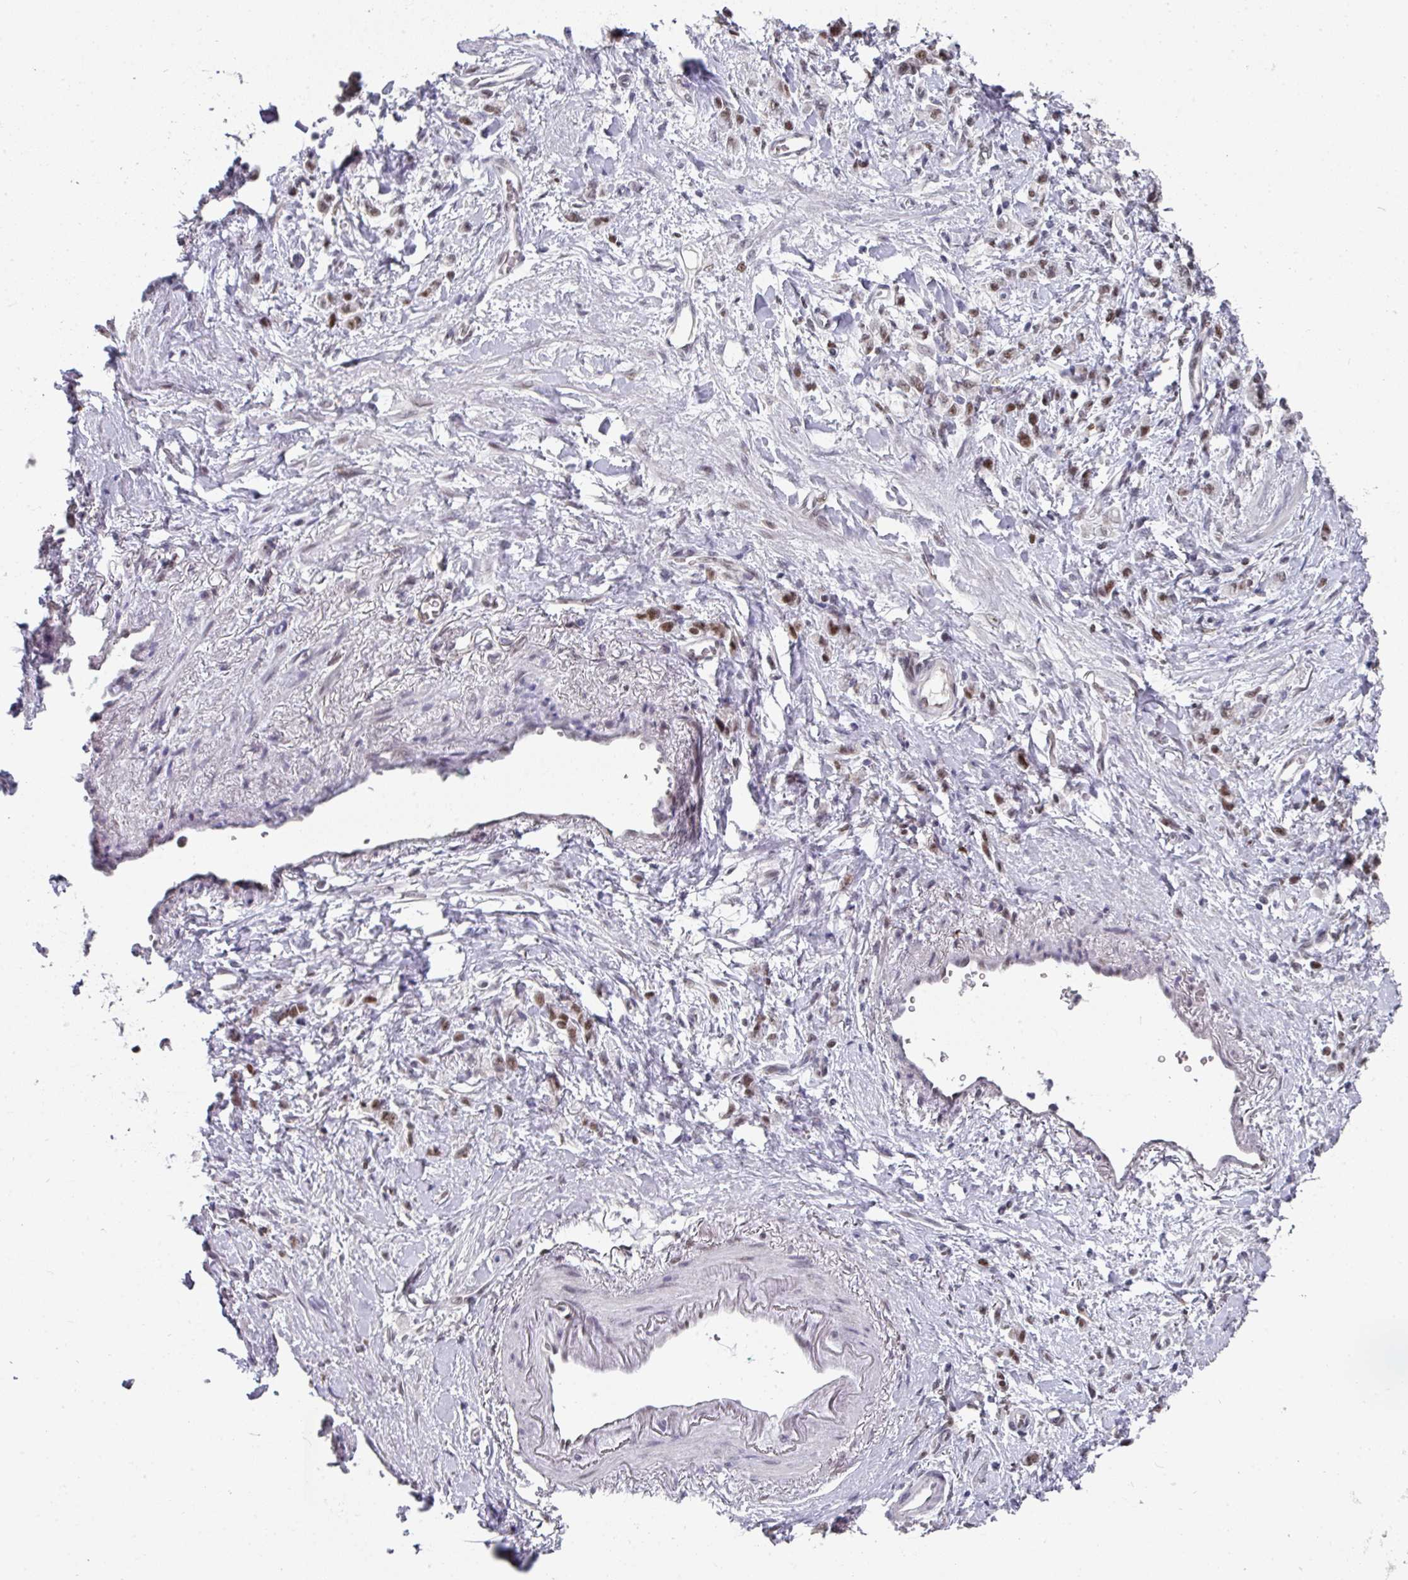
{"staining": {"intensity": "moderate", "quantity": ">75%", "location": "nuclear"}, "tissue": "stomach cancer", "cell_type": "Tumor cells", "image_type": "cancer", "snomed": [{"axis": "morphology", "description": "Adenocarcinoma, NOS"}, {"axis": "topography", "description": "Stomach"}], "caption": "Stomach adenocarcinoma stained with DAB (3,3'-diaminobenzidine) immunohistochemistry (IHC) demonstrates medium levels of moderate nuclear positivity in about >75% of tumor cells.", "gene": "RAD50", "patient": {"sex": "male", "age": 77}}